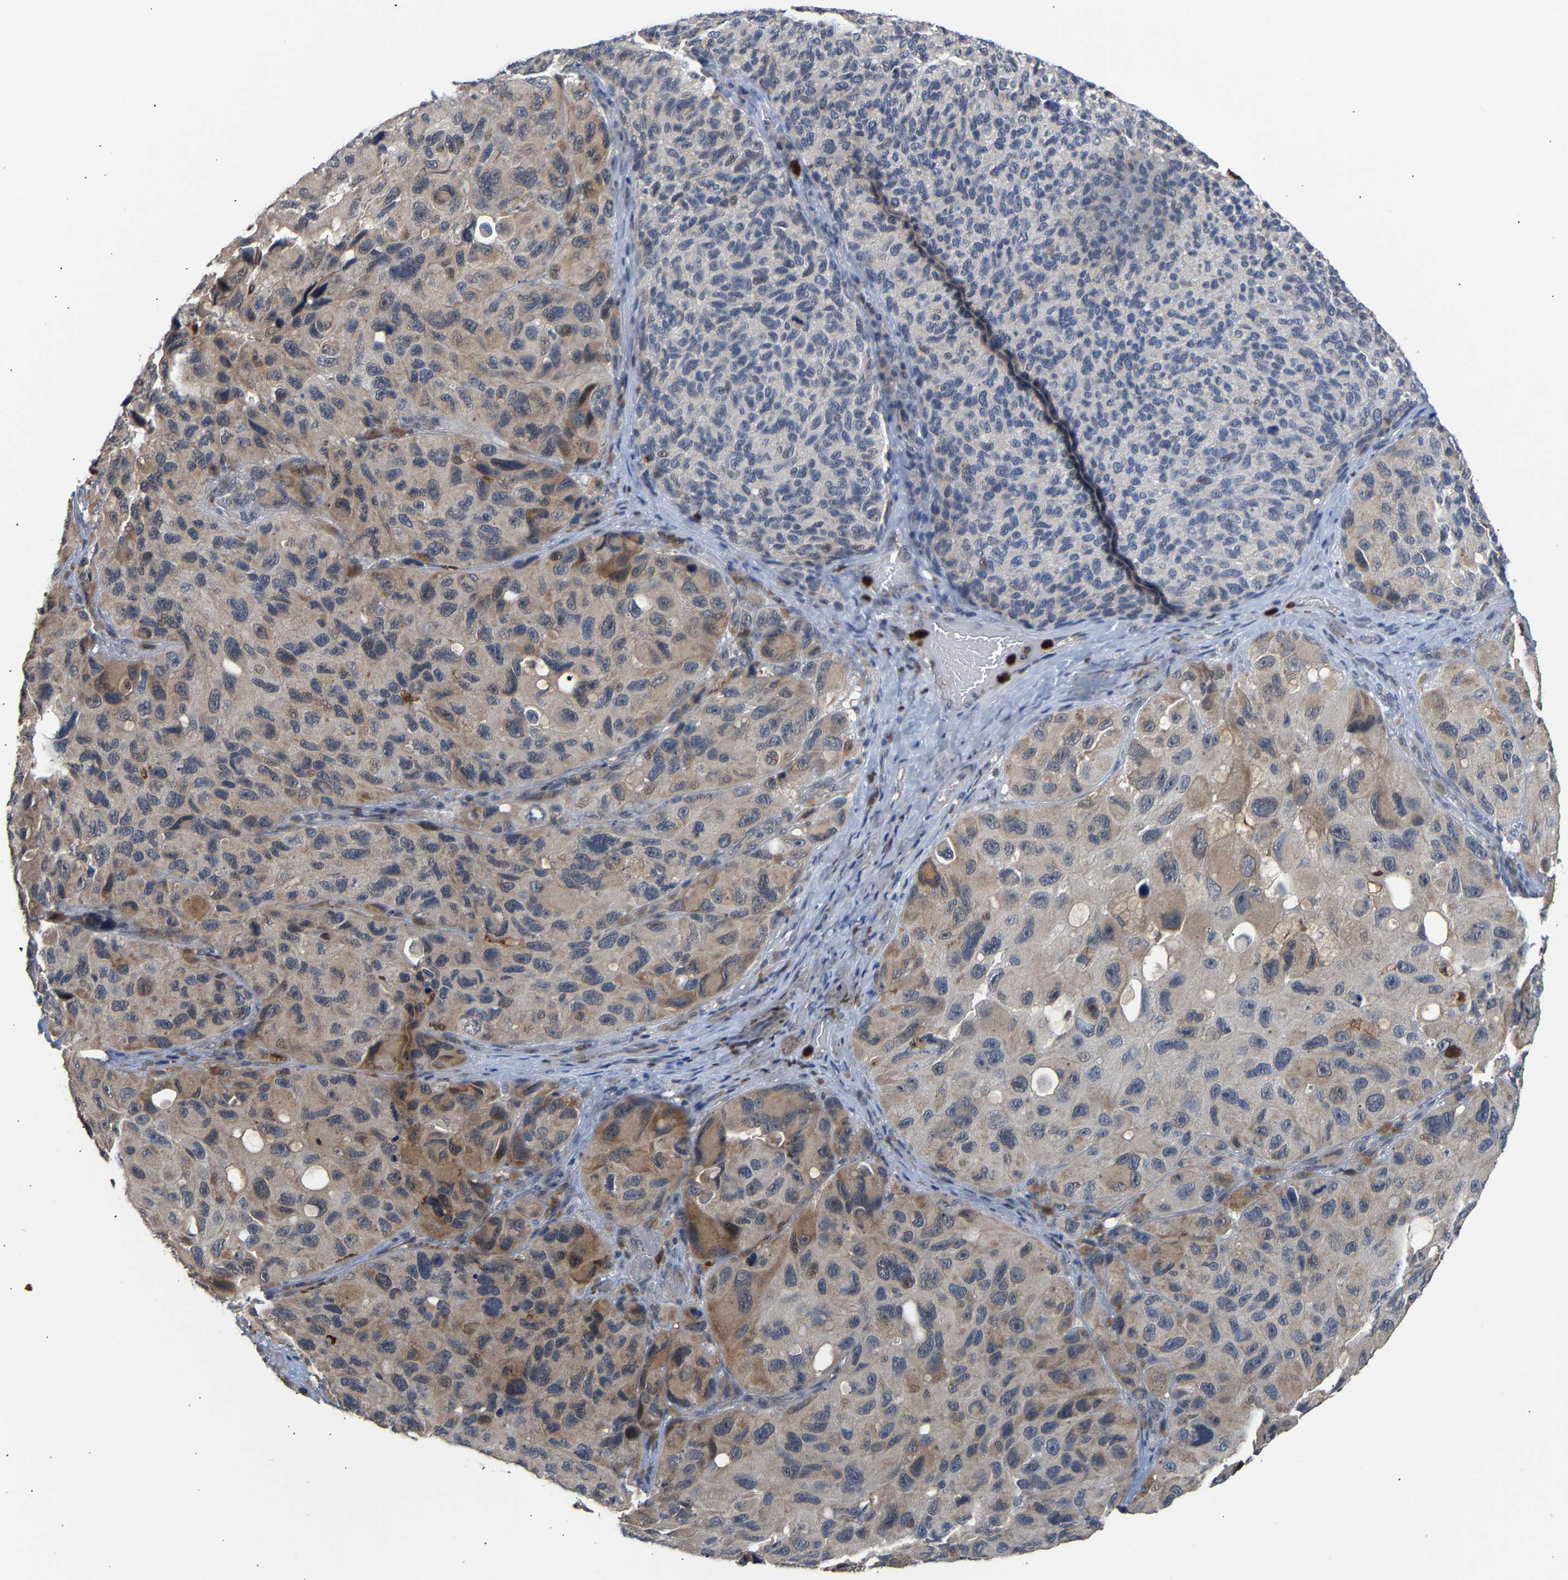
{"staining": {"intensity": "weak", "quantity": "25%-75%", "location": "cytoplasmic/membranous"}, "tissue": "melanoma", "cell_type": "Tumor cells", "image_type": "cancer", "snomed": [{"axis": "morphology", "description": "Malignant melanoma, NOS"}, {"axis": "topography", "description": "Skin"}], "caption": "Weak cytoplasmic/membranous protein positivity is appreciated in approximately 25%-75% of tumor cells in malignant melanoma.", "gene": "TDRD7", "patient": {"sex": "female", "age": 73}}